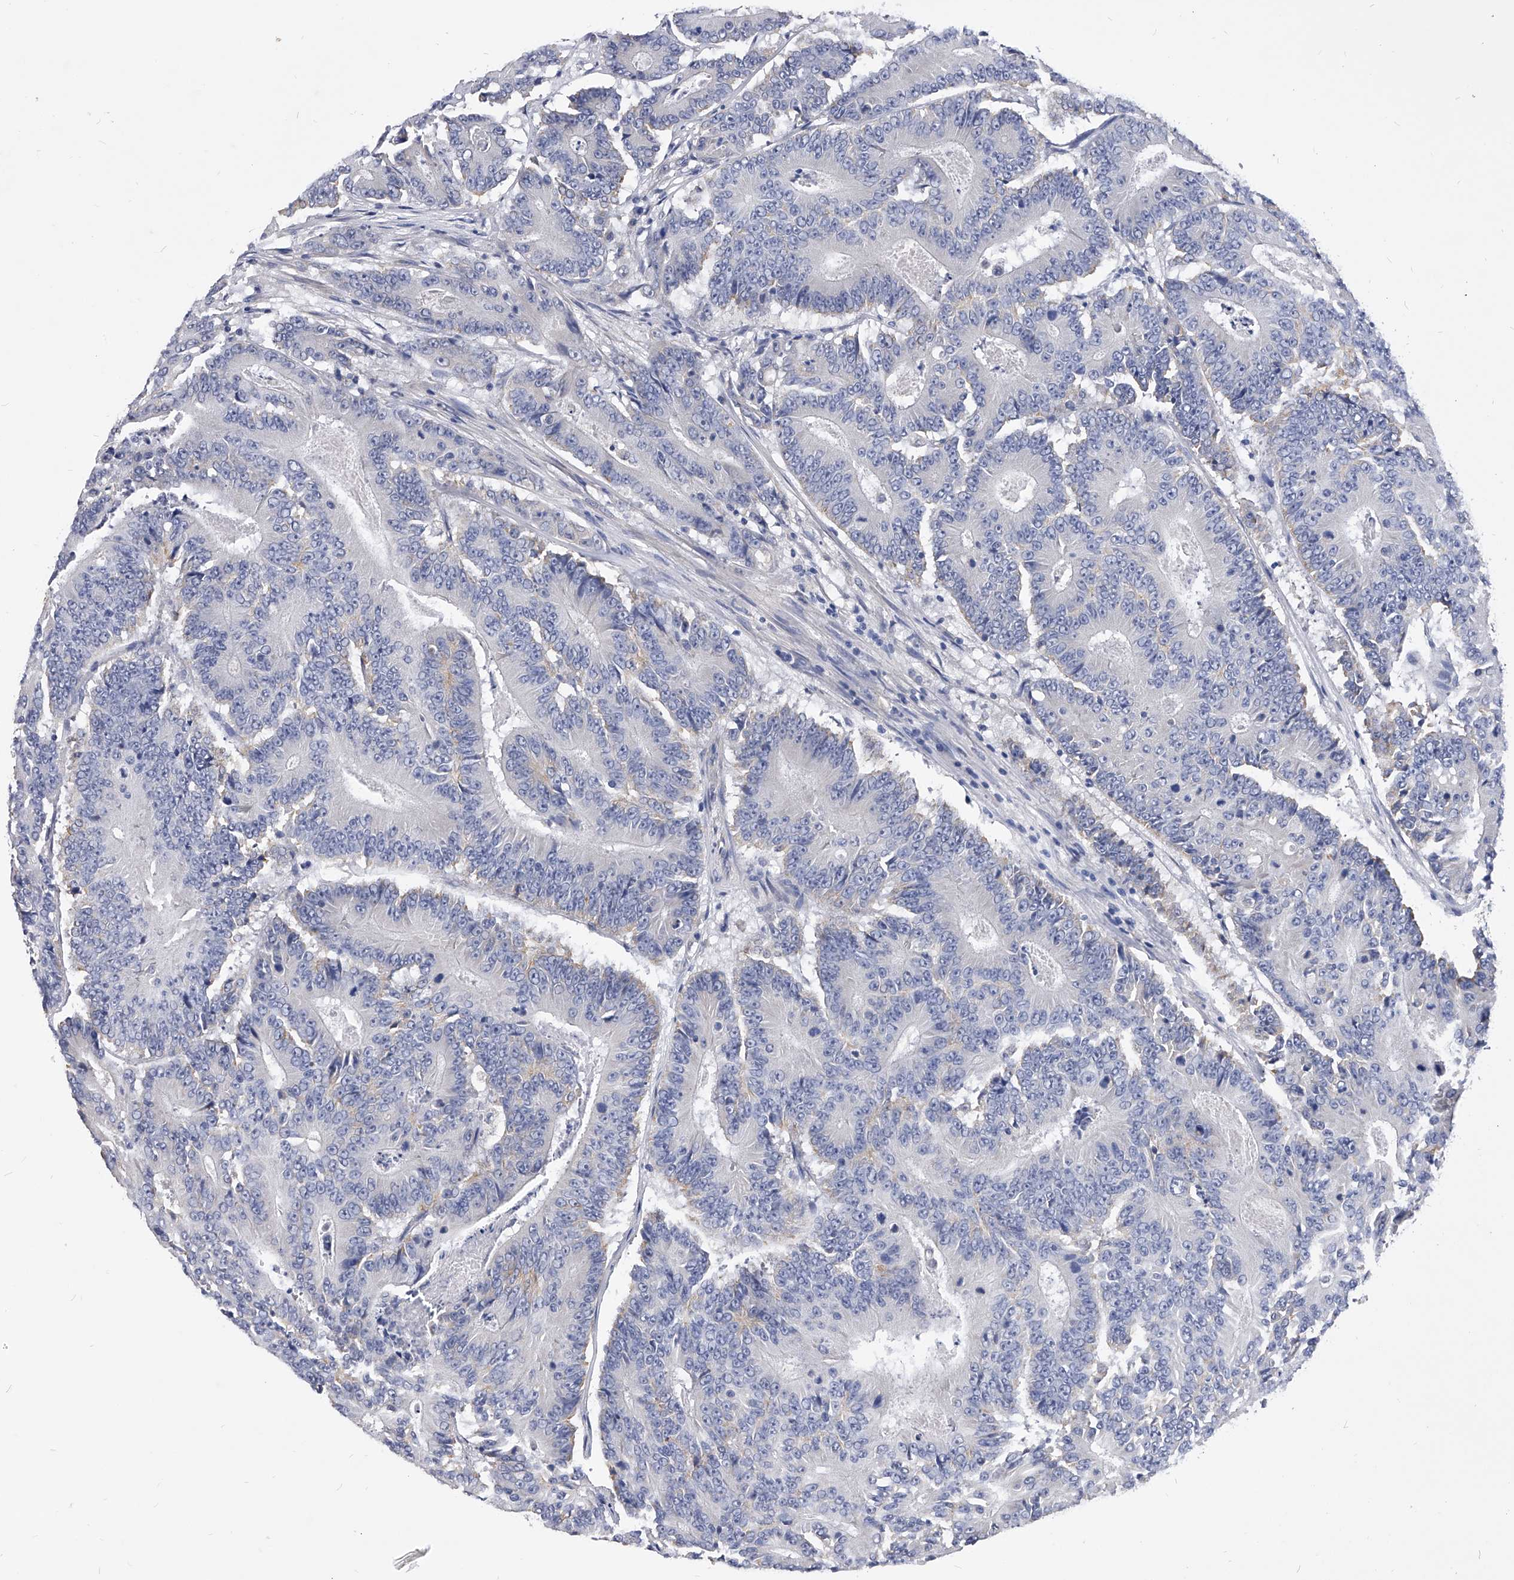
{"staining": {"intensity": "negative", "quantity": "none", "location": "none"}, "tissue": "colorectal cancer", "cell_type": "Tumor cells", "image_type": "cancer", "snomed": [{"axis": "morphology", "description": "Adenocarcinoma, NOS"}, {"axis": "topography", "description": "Colon"}], "caption": "Colorectal adenocarcinoma was stained to show a protein in brown. There is no significant positivity in tumor cells.", "gene": "ZNF529", "patient": {"sex": "male", "age": 83}}